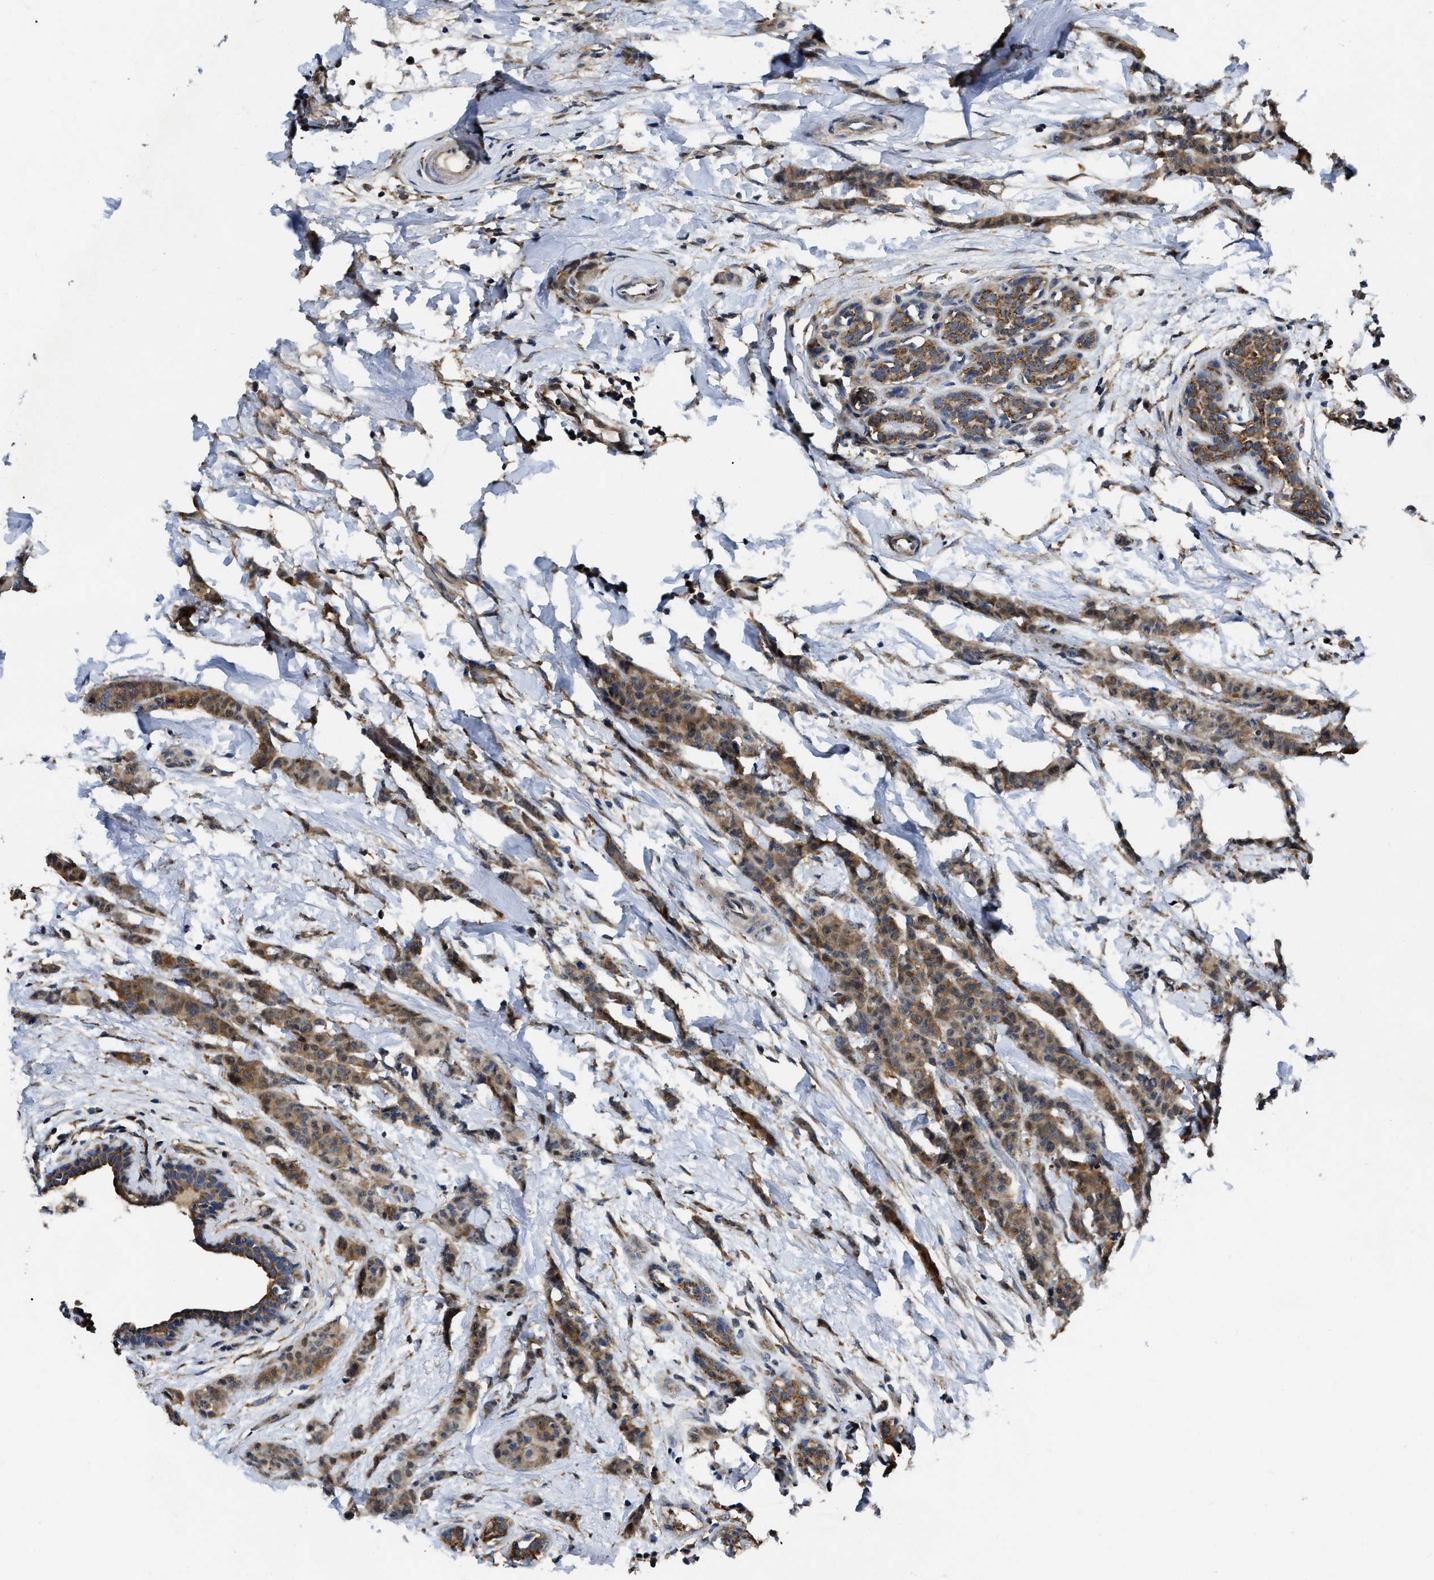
{"staining": {"intensity": "moderate", "quantity": ">75%", "location": "cytoplasmic/membranous"}, "tissue": "breast cancer", "cell_type": "Tumor cells", "image_type": "cancer", "snomed": [{"axis": "morphology", "description": "Normal tissue, NOS"}, {"axis": "morphology", "description": "Duct carcinoma"}, {"axis": "topography", "description": "Breast"}], "caption": "Human breast cancer stained for a protein (brown) demonstrates moderate cytoplasmic/membranous positive expression in about >75% of tumor cells.", "gene": "GET4", "patient": {"sex": "female", "age": 40}}